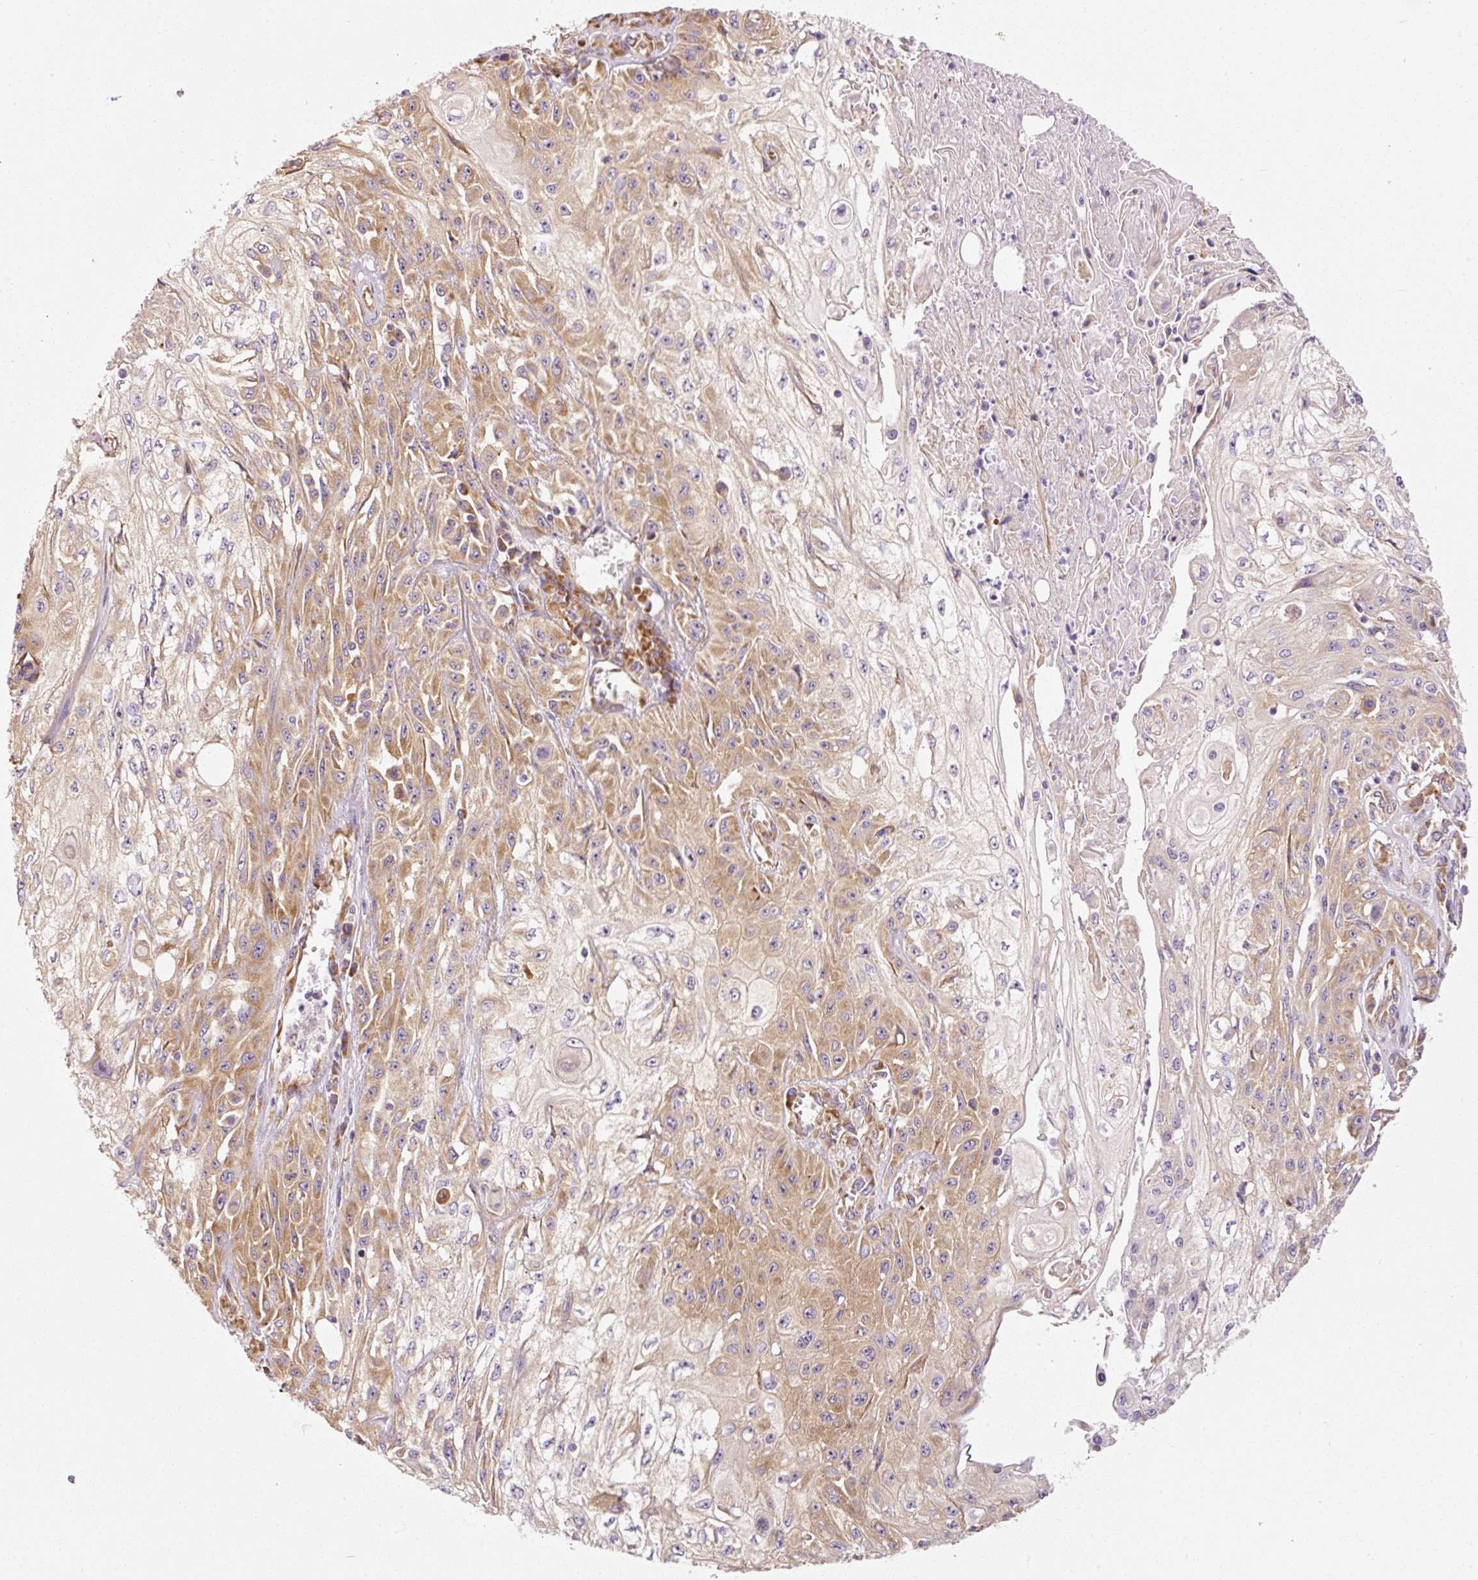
{"staining": {"intensity": "moderate", "quantity": "25%-75%", "location": "cytoplasmic/membranous"}, "tissue": "skin cancer", "cell_type": "Tumor cells", "image_type": "cancer", "snomed": [{"axis": "morphology", "description": "Squamous cell carcinoma, NOS"}, {"axis": "morphology", "description": "Squamous cell carcinoma, metastatic, NOS"}, {"axis": "topography", "description": "Skin"}, {"axis": "topography", "description": "Lymph node"}], "caption": "Moderate cytoplasmic/membranous staining for a protein is present in approximately 25%-75% of tumor cells of skin cancer using immunohistochemistry (IHC).", "gene": "RPL10A", "patient": {"sex": "male", "age": 75}}